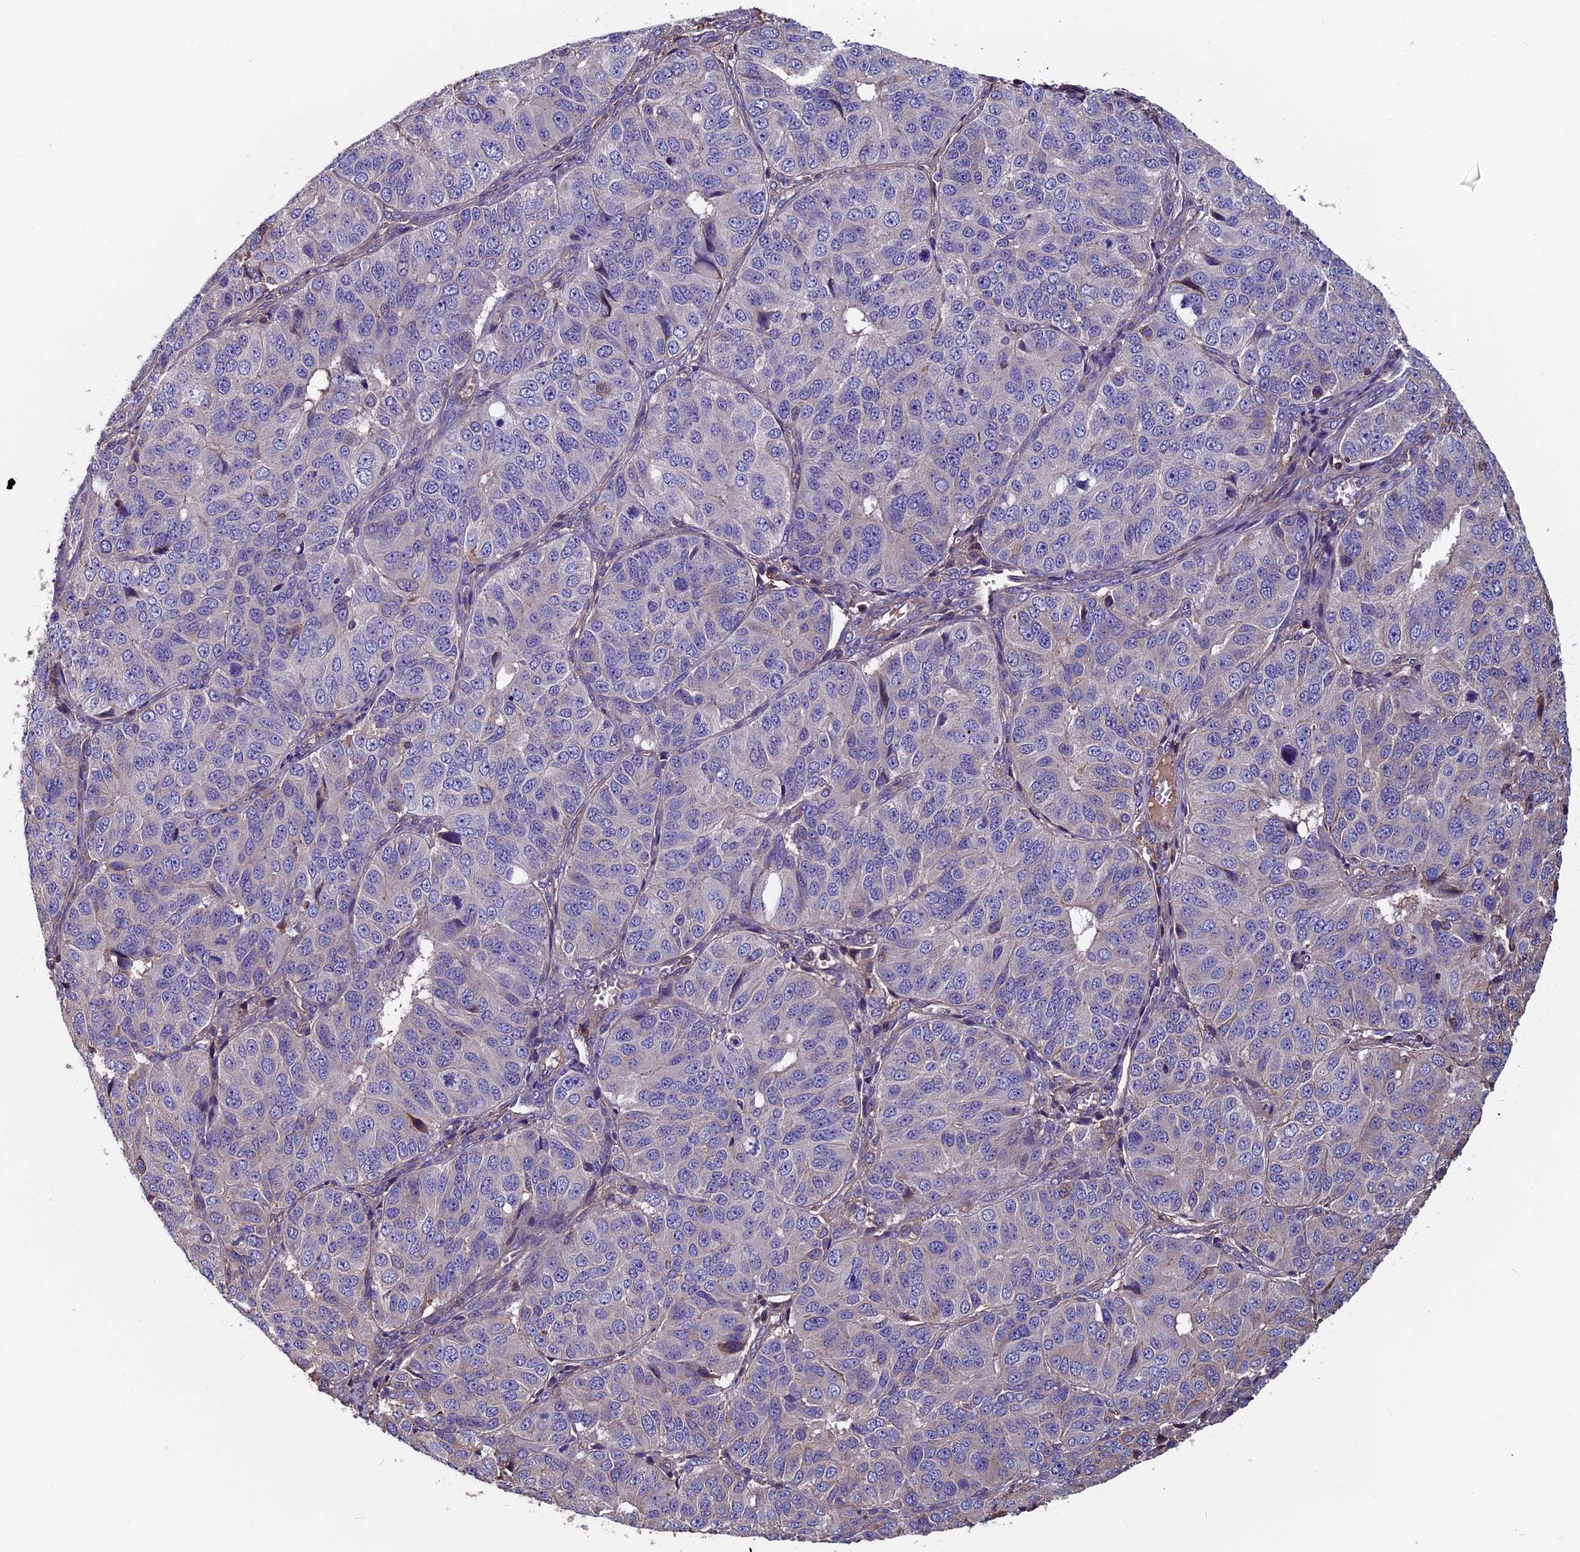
{"staining": {"intensity": "negative", "quantity": "none", "location": "none"}, "tissue": "ovarian cancer", "cell_type": "Tumor cells", "image_type": "cancer", "snomed": [{"axis": "morphology", "description": "Carcinoma, endometroid"}, {"axis": "topography", "description": "Ovary"}], "caption": "Immunohistochemistry image of neoplastic tissue: endometroid carcinoma (ovarian) stained with DAB shows no significant protein staining in tumor cells.", "gene": "CCDC153", "patient": {"sex": "female", "age": 51}}